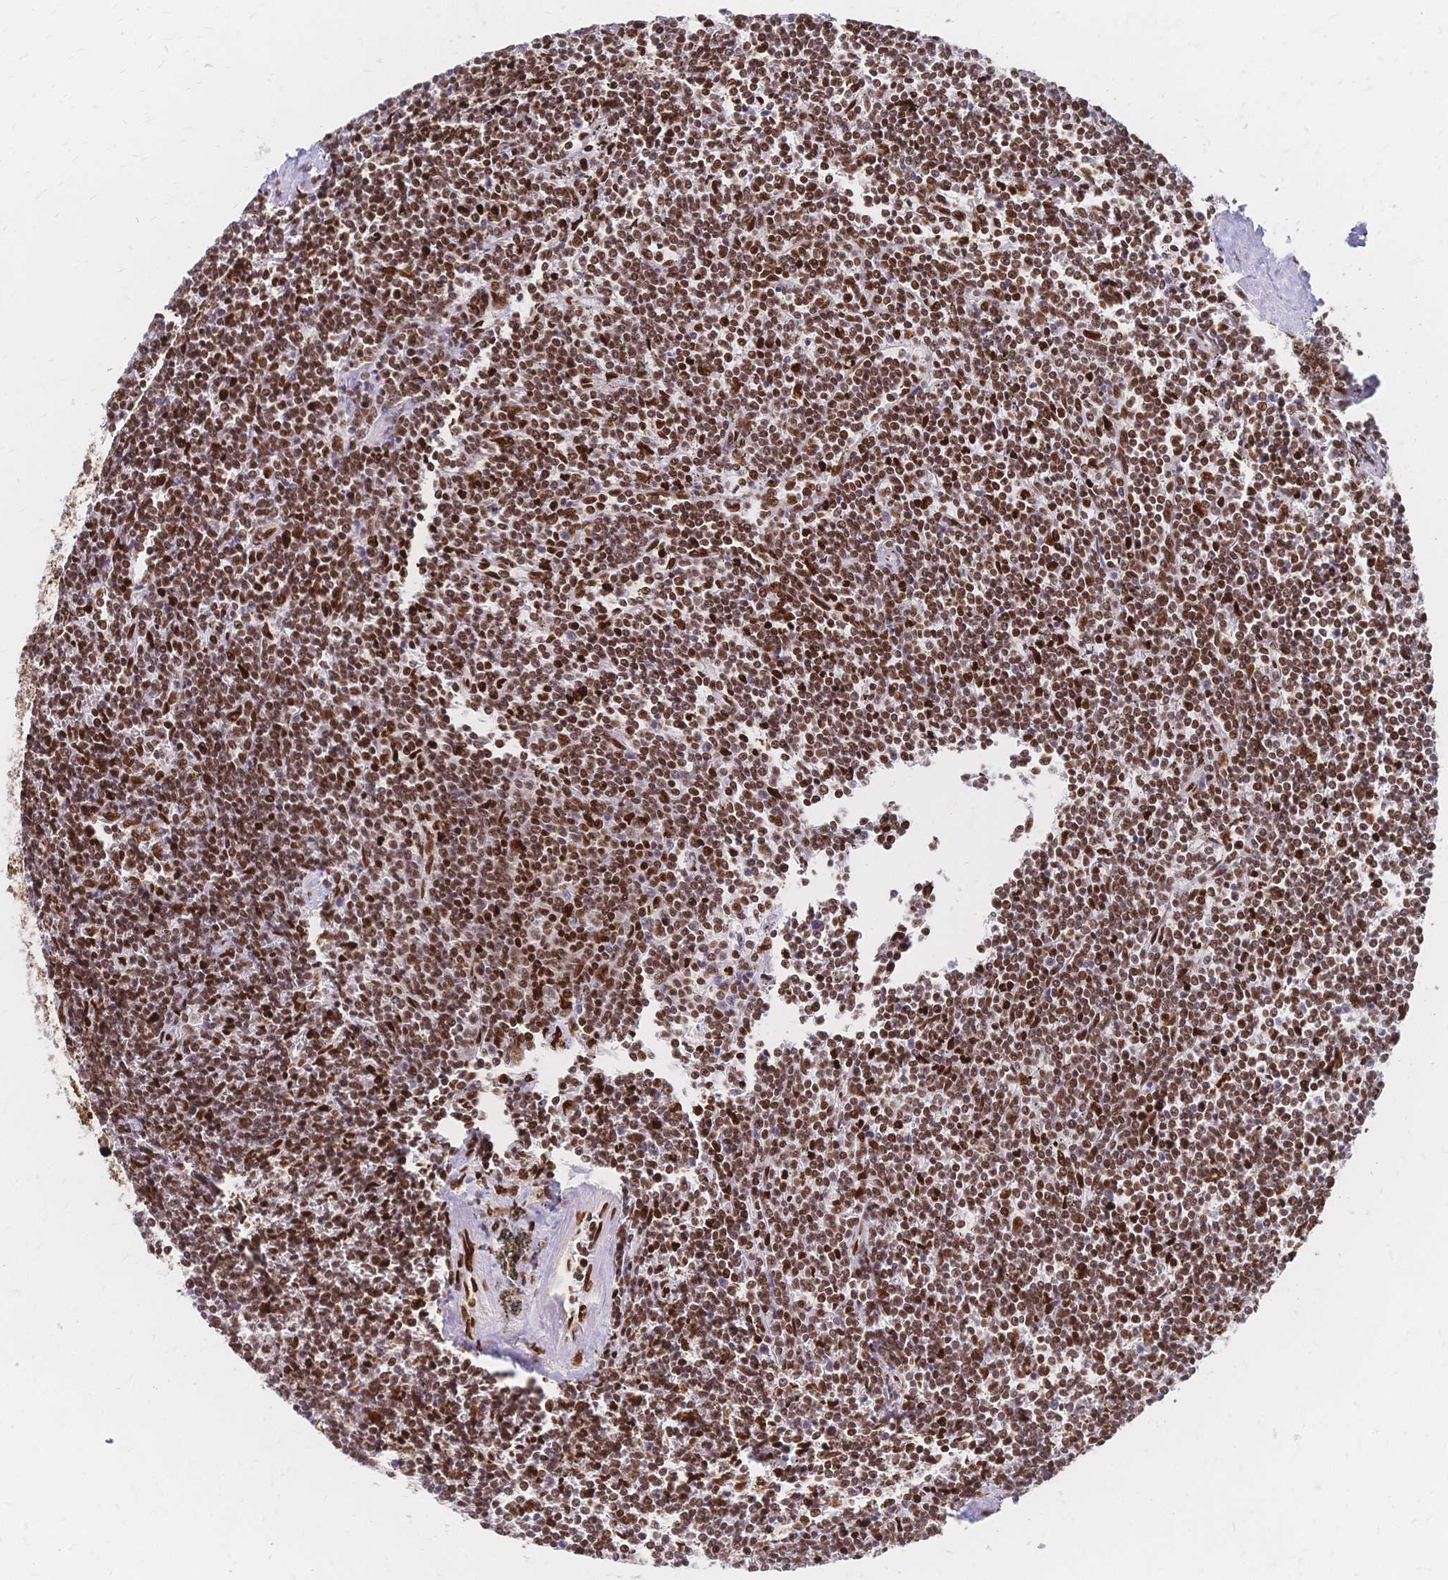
{"staining": {"intensity": "moderate", "quantity": ">75%", "location": "nuclear"}, "tissue": "lymphoma", "cell_type": "Tumor cells", "image_type": "cancer", "snomed": [{"axis": "morphology", "description": "Malignant lymphoma, non-Hodgkin's type, Low grade"}, {"axis": "topography", "description": "Spleen"}], "caption": "Immunohistochemical staining of lymphoma shows medium levels of moderate nuclear protein staining in about >75% of tumor cells.", "gene": "HDGF", "patient": {"sex": "male", "age": 78}}